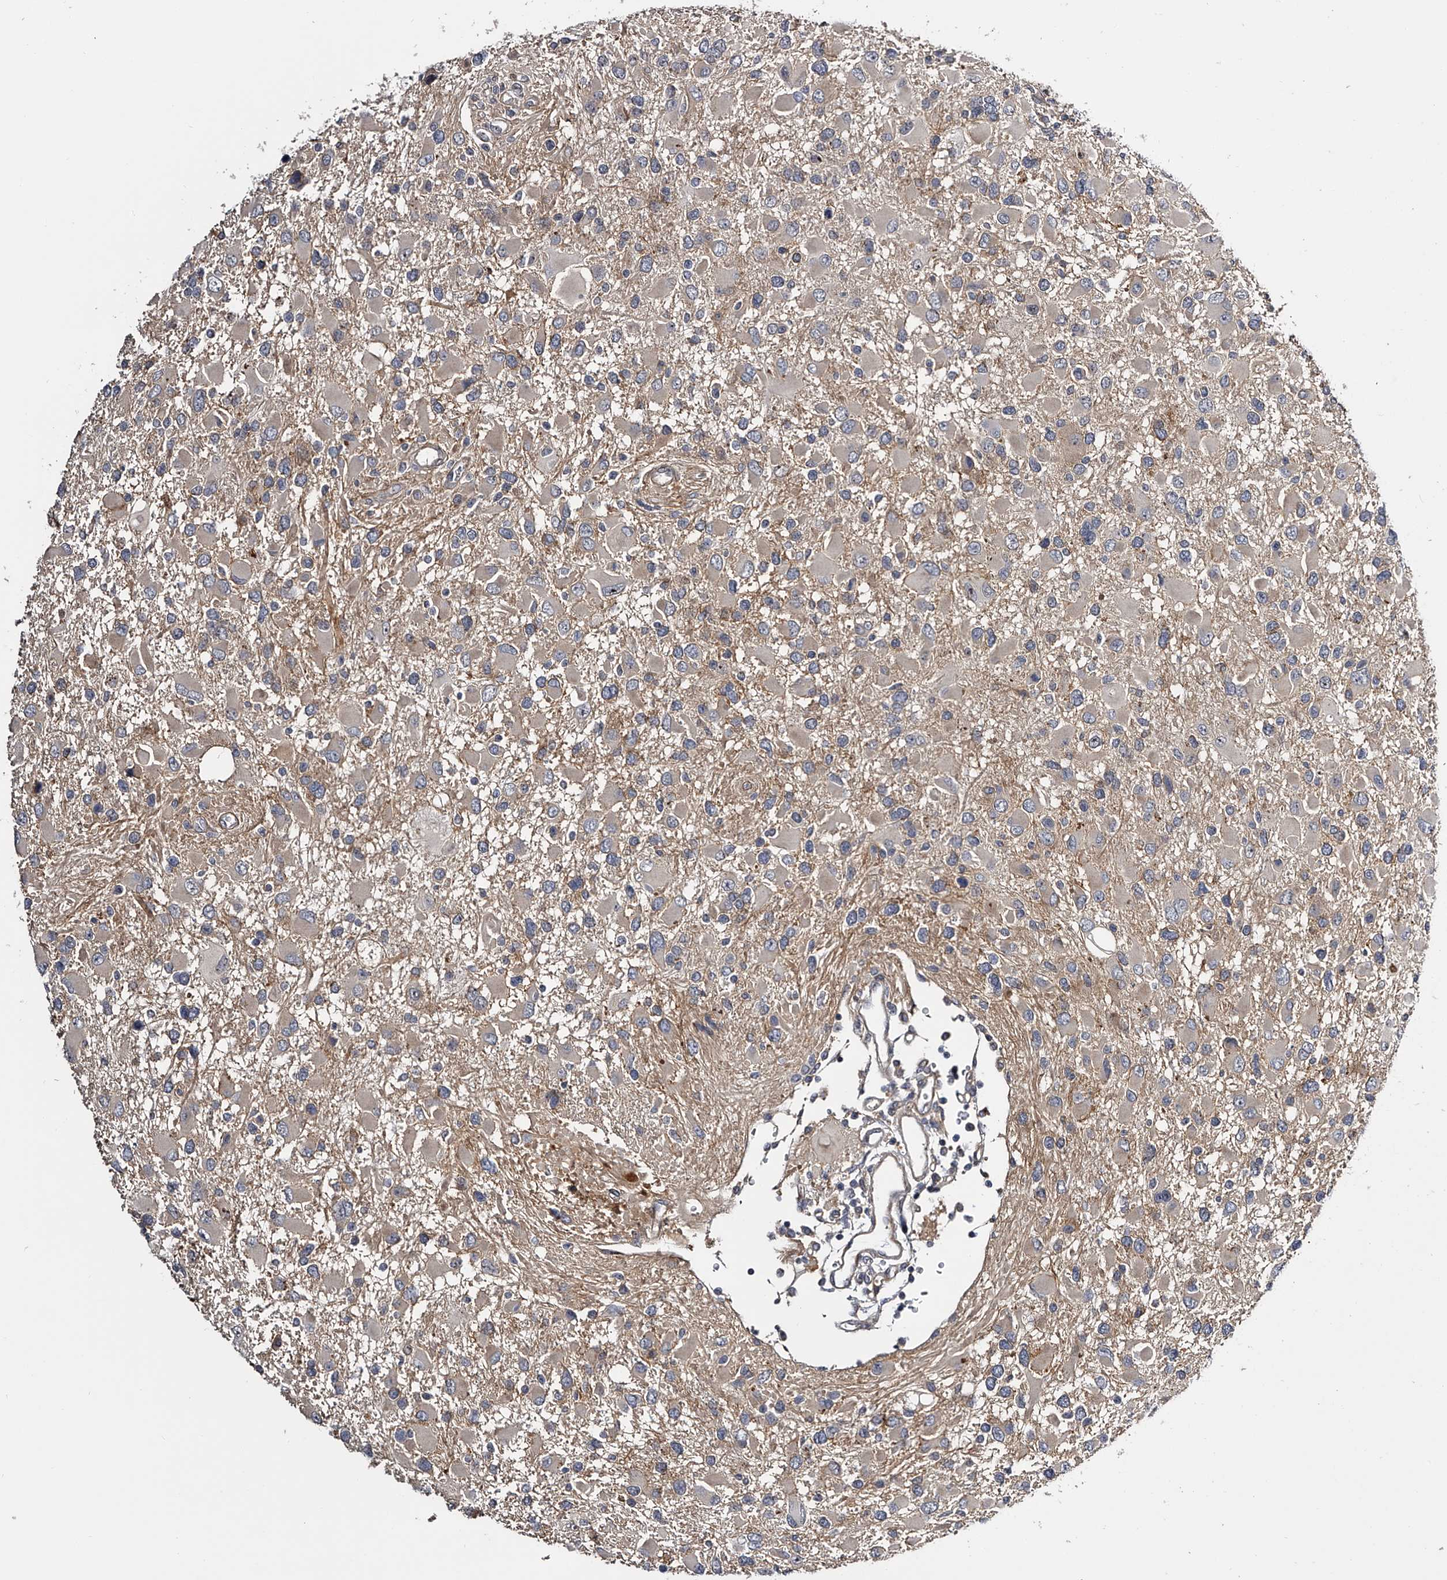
{"staining": {"intensity": "weak", "quantity": "<25%", "location": "cytoplasmic/membranous"}, "tissue": "glioma", "cell_type": "Tumor cells", "image_type": "cancer", "snomed": [{"axis": "morphology", "description": "Glioma, malignant, High grade"}, {"axis": "topography", "description": "Brain"}], "caption": "The micrograph reveals no significant staining in tumor cells of glioma.", "gene": "MDN1", "patient": {"sex": "male", "age": 53}}